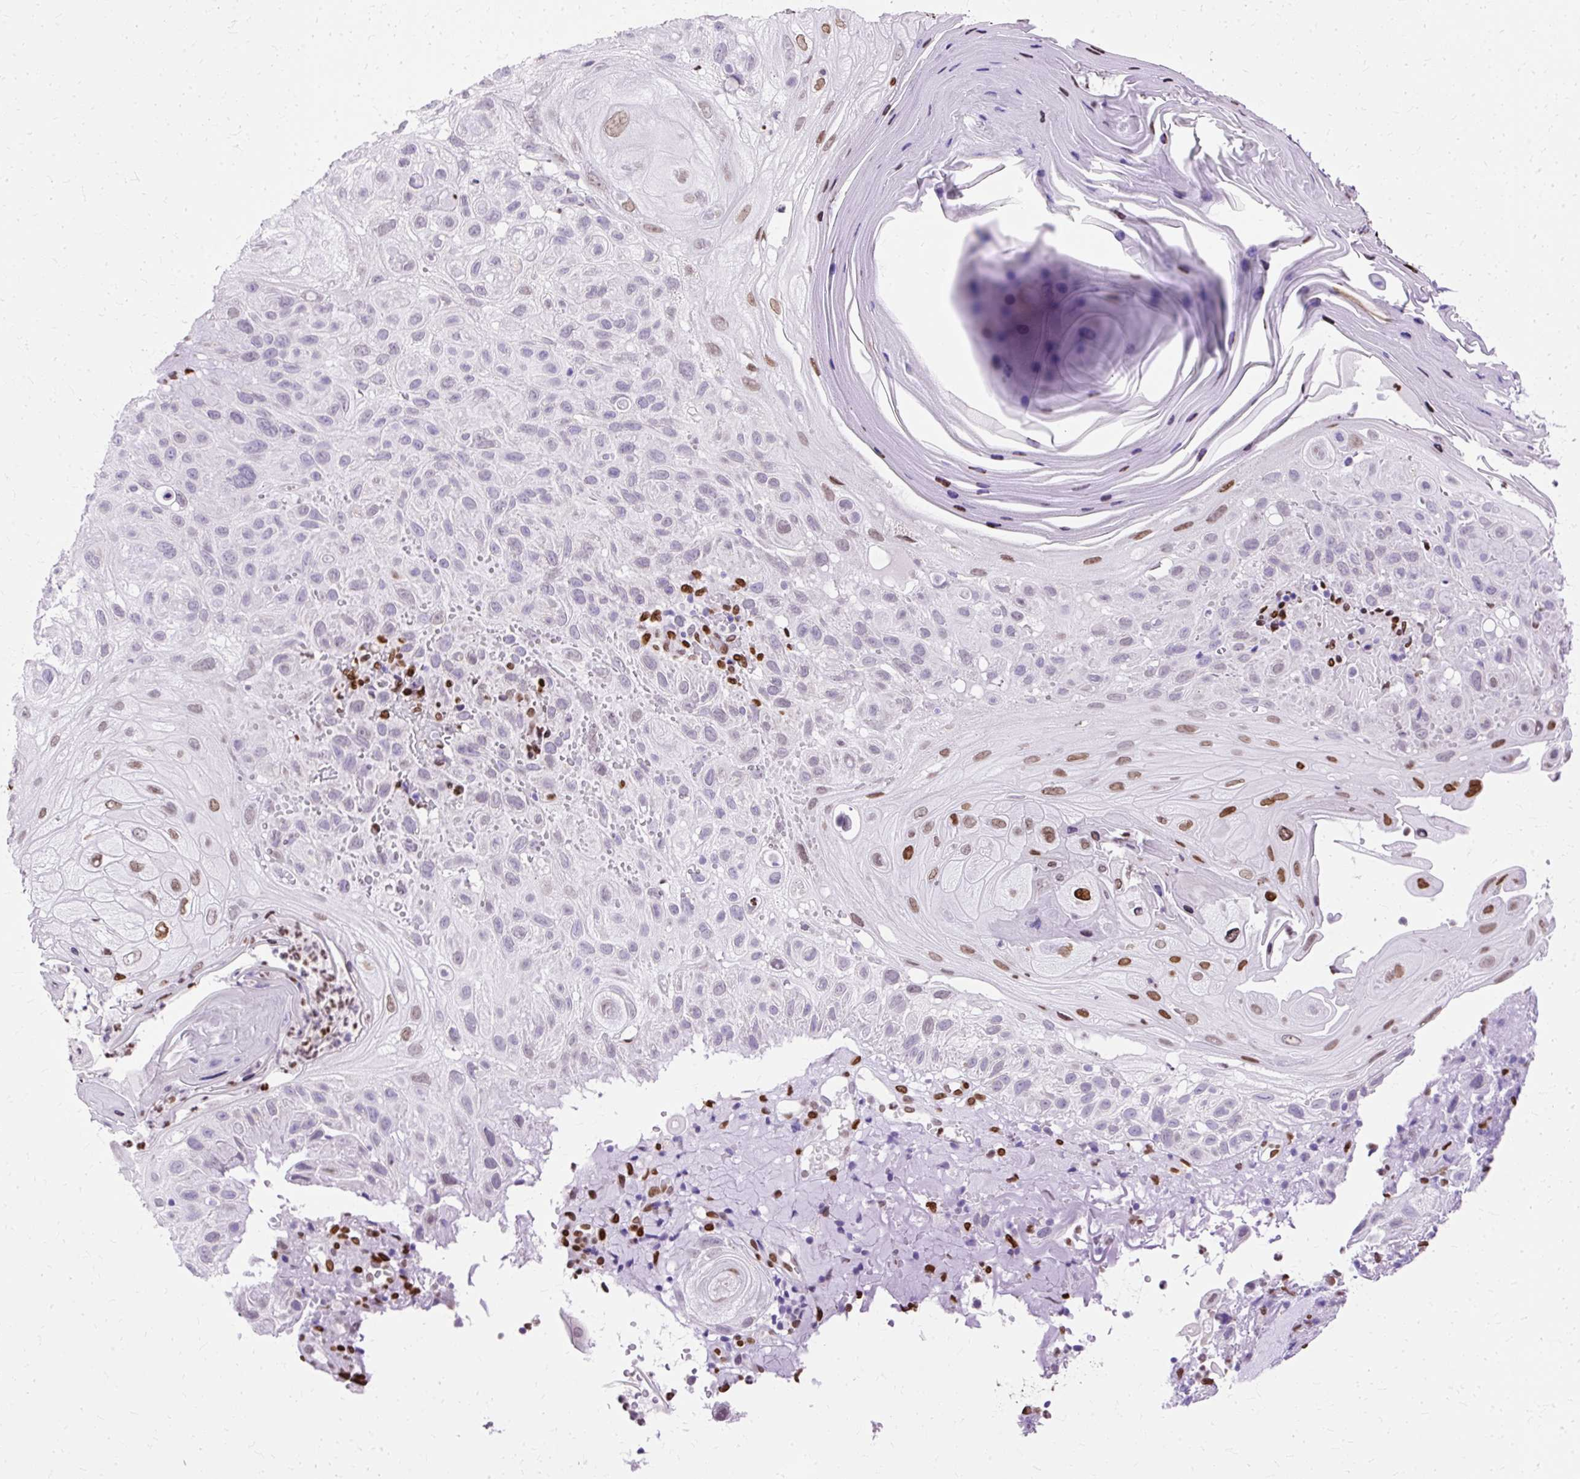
{"staining": {"intensity": "moderate", "quantity": "<25%", "location": "nuclear"}, "tissue": "skin cancer", "cell_type": "Tumor cells", "image_type": "cancer", "snomed": [{"axis": "morphology", "description": "Normal tissue, NOS"}, {"axis": "morphology", "description": "Squamous cell carcinoma, NOS"}, {"axis": "topography", "description": "Skin"}], "caption": "A brown stain shows moderate nuclear positivity of a protein in human skin squamous cell carcinoma tumor cells. (Brightfield microscopy of DAB IHC at high magnification).", "gene": "TMEM184C", "patient": {"sex": "female", "age": 96}}